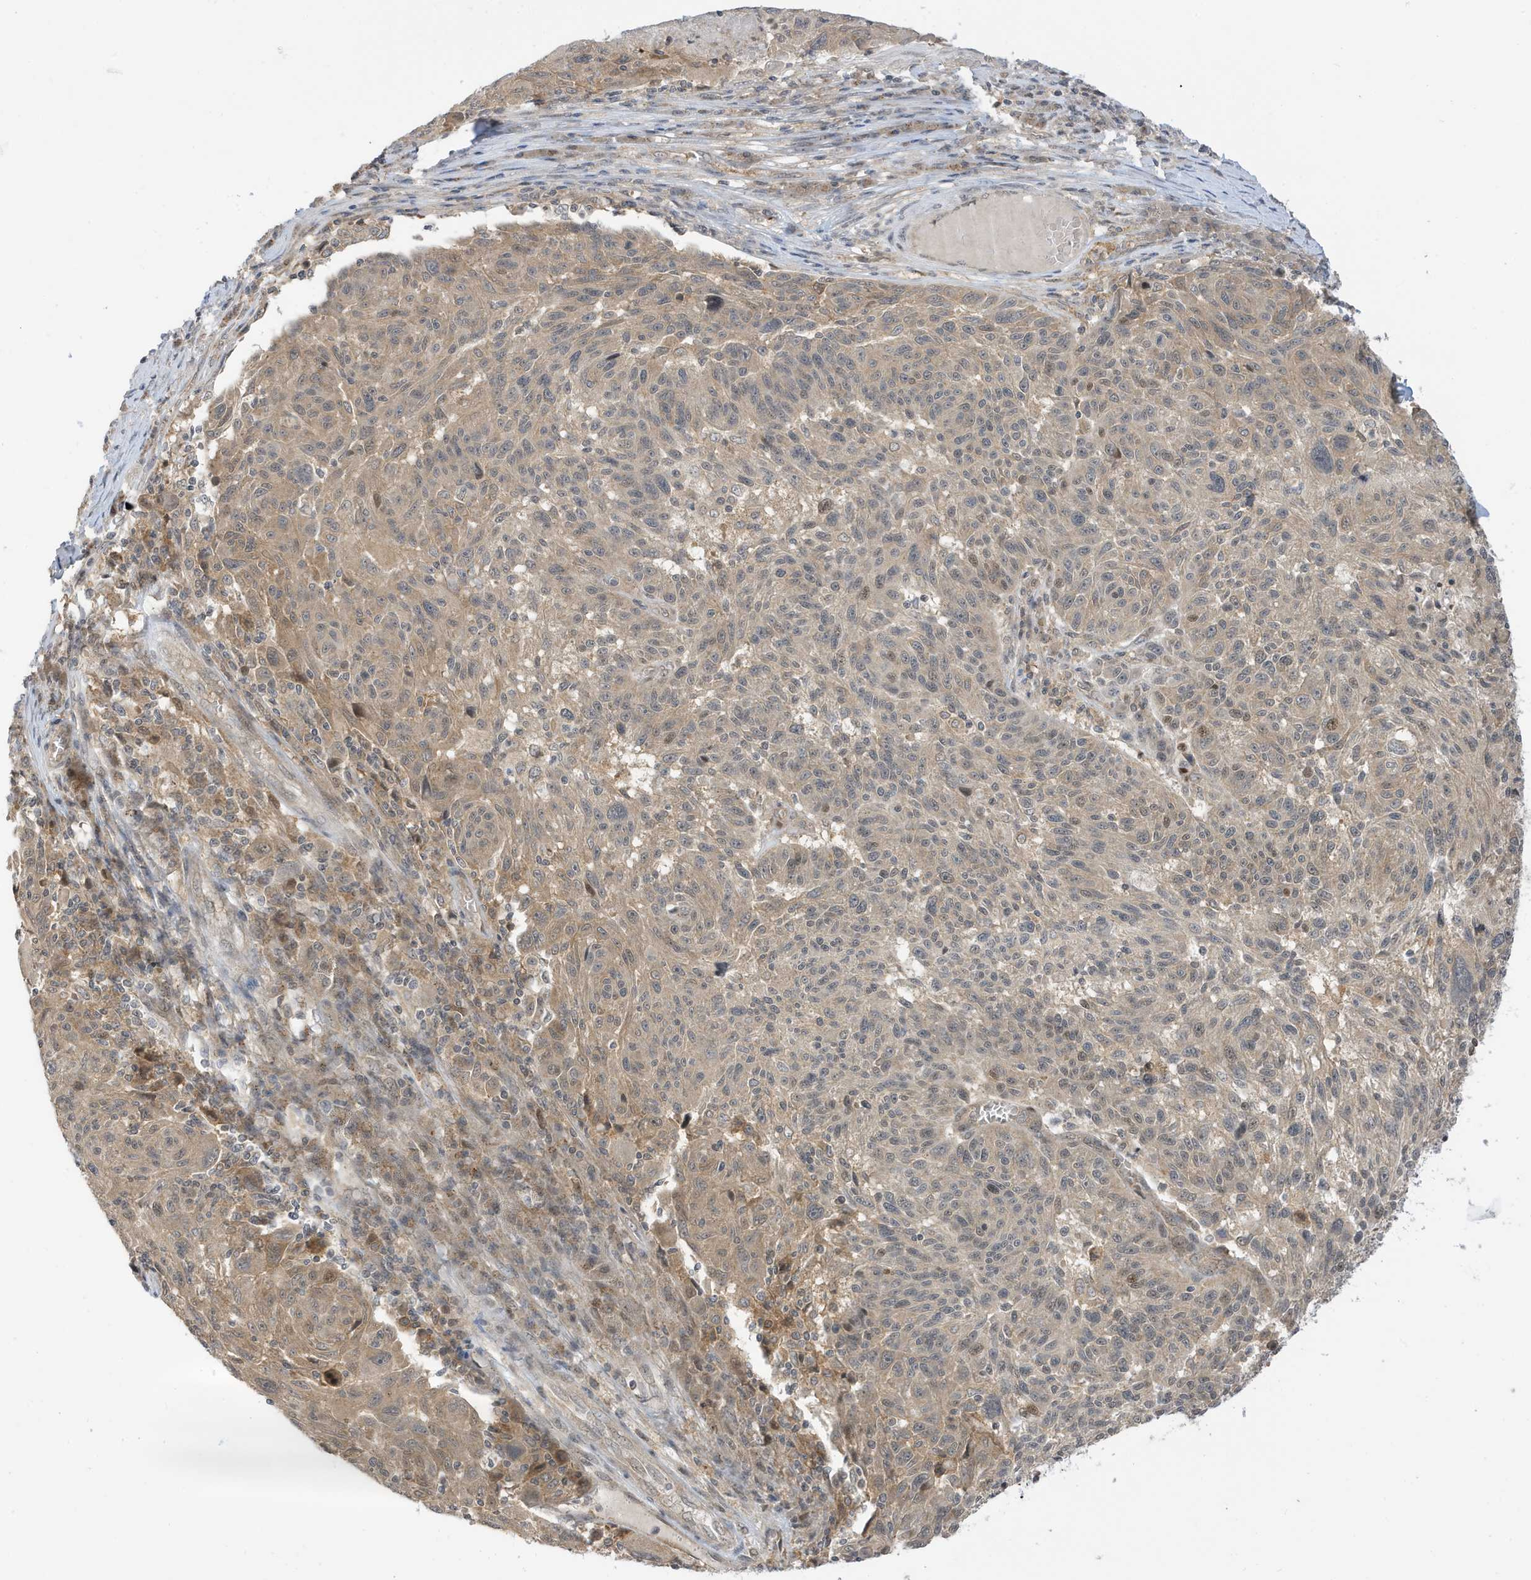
{"staining": {"intensity": "weak", "quantity": "25%-75%", "location": "cytoplasmic/membranous,nuclear"}, "tissue": "melanoma", "cell_type": "Tumor cells", "image_type": "cancer", "snomed": [{"axis": "morphology", "description": "Malignant melanoma, NOS"}, {"axis": "topography", "description": "Skin"}], "caption": "This micrograph displays immunohistochemistry (IHC) staining of human malignant melanoma, with low weak cytoplasmic/membranous and nuclear positivity in approximately 25%-75% of tumor cells.", "gene": "TAB3", "patient": {"sex": "male", "age": 53}}